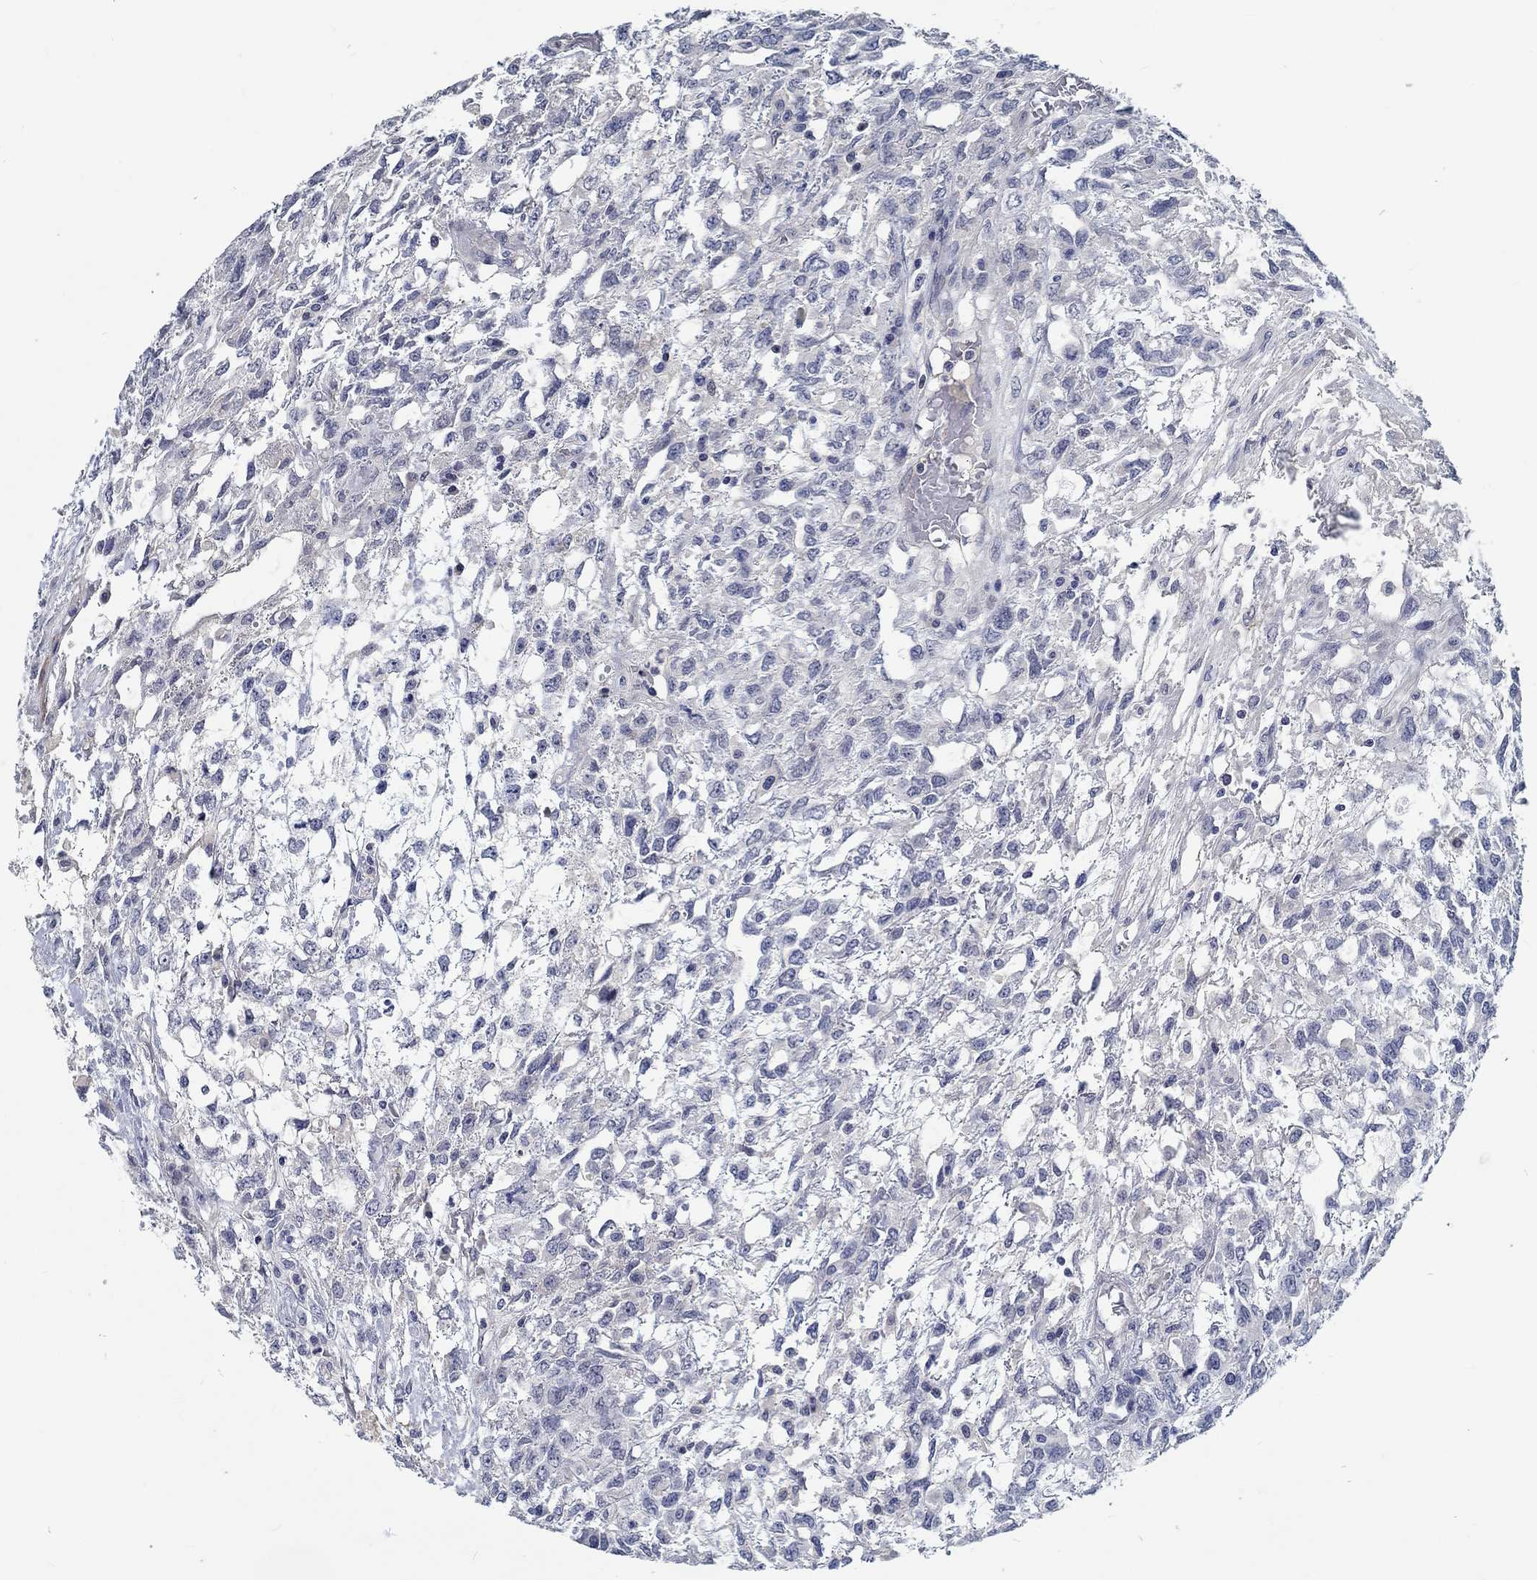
{"staining": {"intensity": "negative", "quantity": "none", "location": "none"}, "tissue": "testis cancer", "cell_type": "Tumor cells", "image_type": "cancer", "snomed": [{"axis": "morphology", "description": "Seminoma, NOS"}, {"axis": "topography", "description": "Testis"}], "caption": "Tumor cells are negative for protein expression in human testis cancer.", "gene": "MYBPC1", "patient": {"sex": "male", "age": 52}}